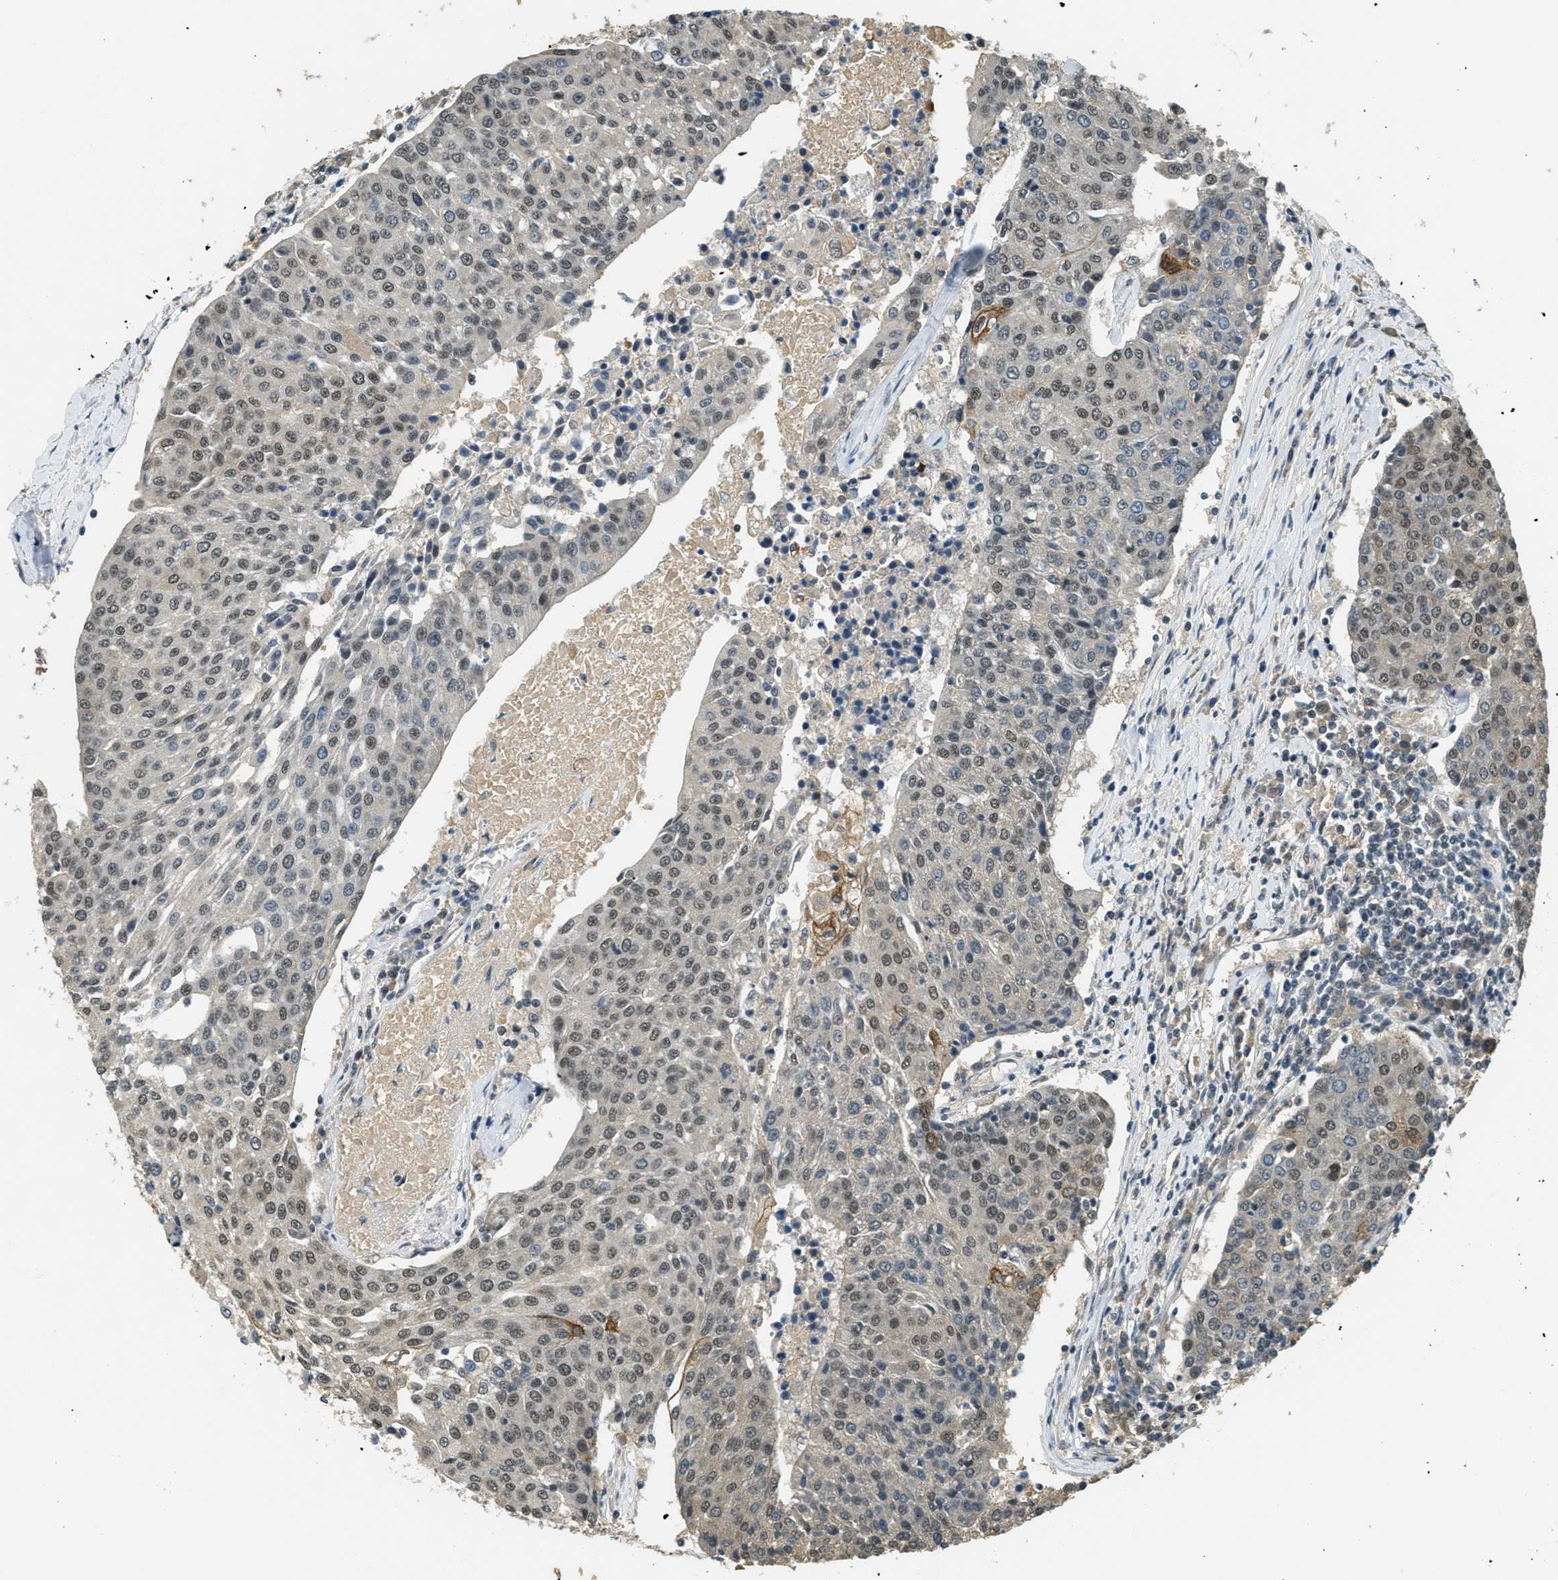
{"staining": {"intensity": "moderate", "quantity": "25%-75%", "location": "nuclear"}, "tissue": "urothelial cancer", "cell_type": "Tumor cells", "image_type": "cancer", "snomed": [{"axis": "morphology", "description": "Urothelial carcinoma, High grade"}, {"axis": "topography", "description": "Urinary bladder"}], "caption": "Immunohistochemistry image of urothelial cancer stained for a protein (brown), which exhibits medium levels of moderate nuclear positivity in approximately 25%-75% of tumor cells.", "gene": "ZNF148", "patient": {"sex": "female", "age": 85}}